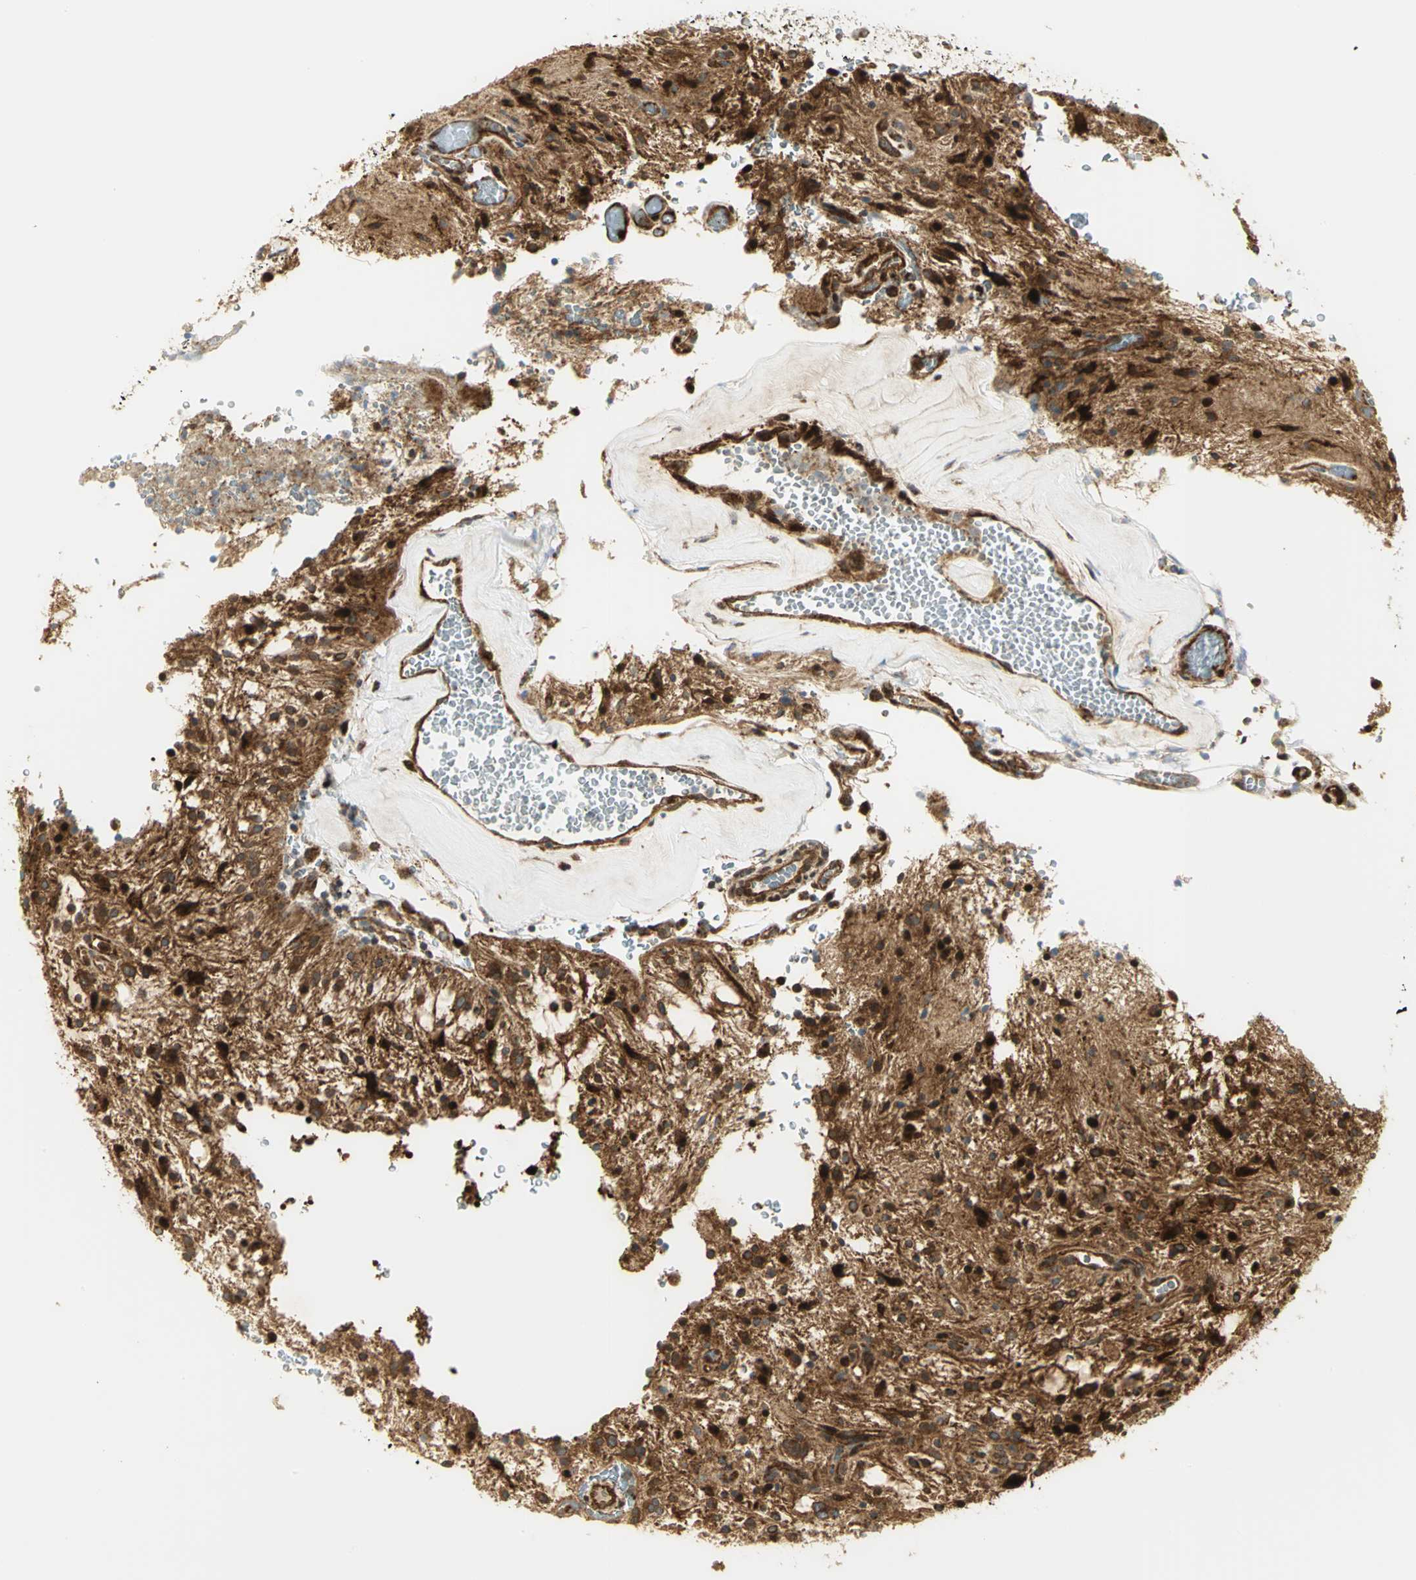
{"staining": {"intensity": "strong", "quantity": ">75%", "location": "cytoplasmic/membranous,nuclear"}, "tissue": "glioma", "cell_type": "Tumor cells", "image_type": "cancer", "snomed": [{"axis": "morphology", "description": "Glioma, malignant, NOS"}, {"axis": "topography", "description": "Cerebellum"}], "caption": "IHC histopathology image of glioma stained for a protein (brown), which shows high levels of strong cytoplasmic/membranous and nuclear staining in approximately >75% of tumor cells.", "gene": "EEA1", "patient": {"sex": "female", "age": 10}}